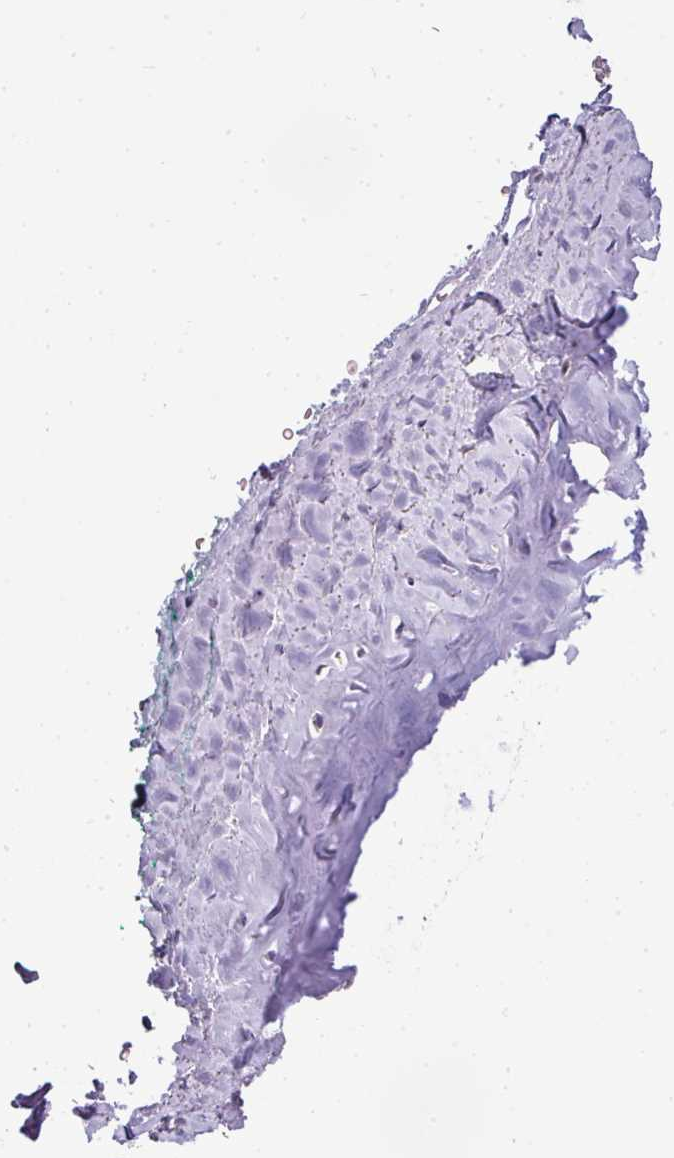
{"staining": {"intensity": "negative", "quantity": "none", "location": "none"}, "tissue": "adipose tissue", "cell_type": "Adipocytes", "image_type": "normal", "snomed": [{"axis": "morphology", "description": "Normal tissue, NOS"}, {"axis": "topography", "description": "Cartilage tissue"}, {"axis": "topography", "description": "Bronchus"}], "caption": "Human adipose tissue stained for a protein using IHC displays no staining in adipocytes.", "gene": "ASXL3", "patient": {"sex": "female", "age": 72}}